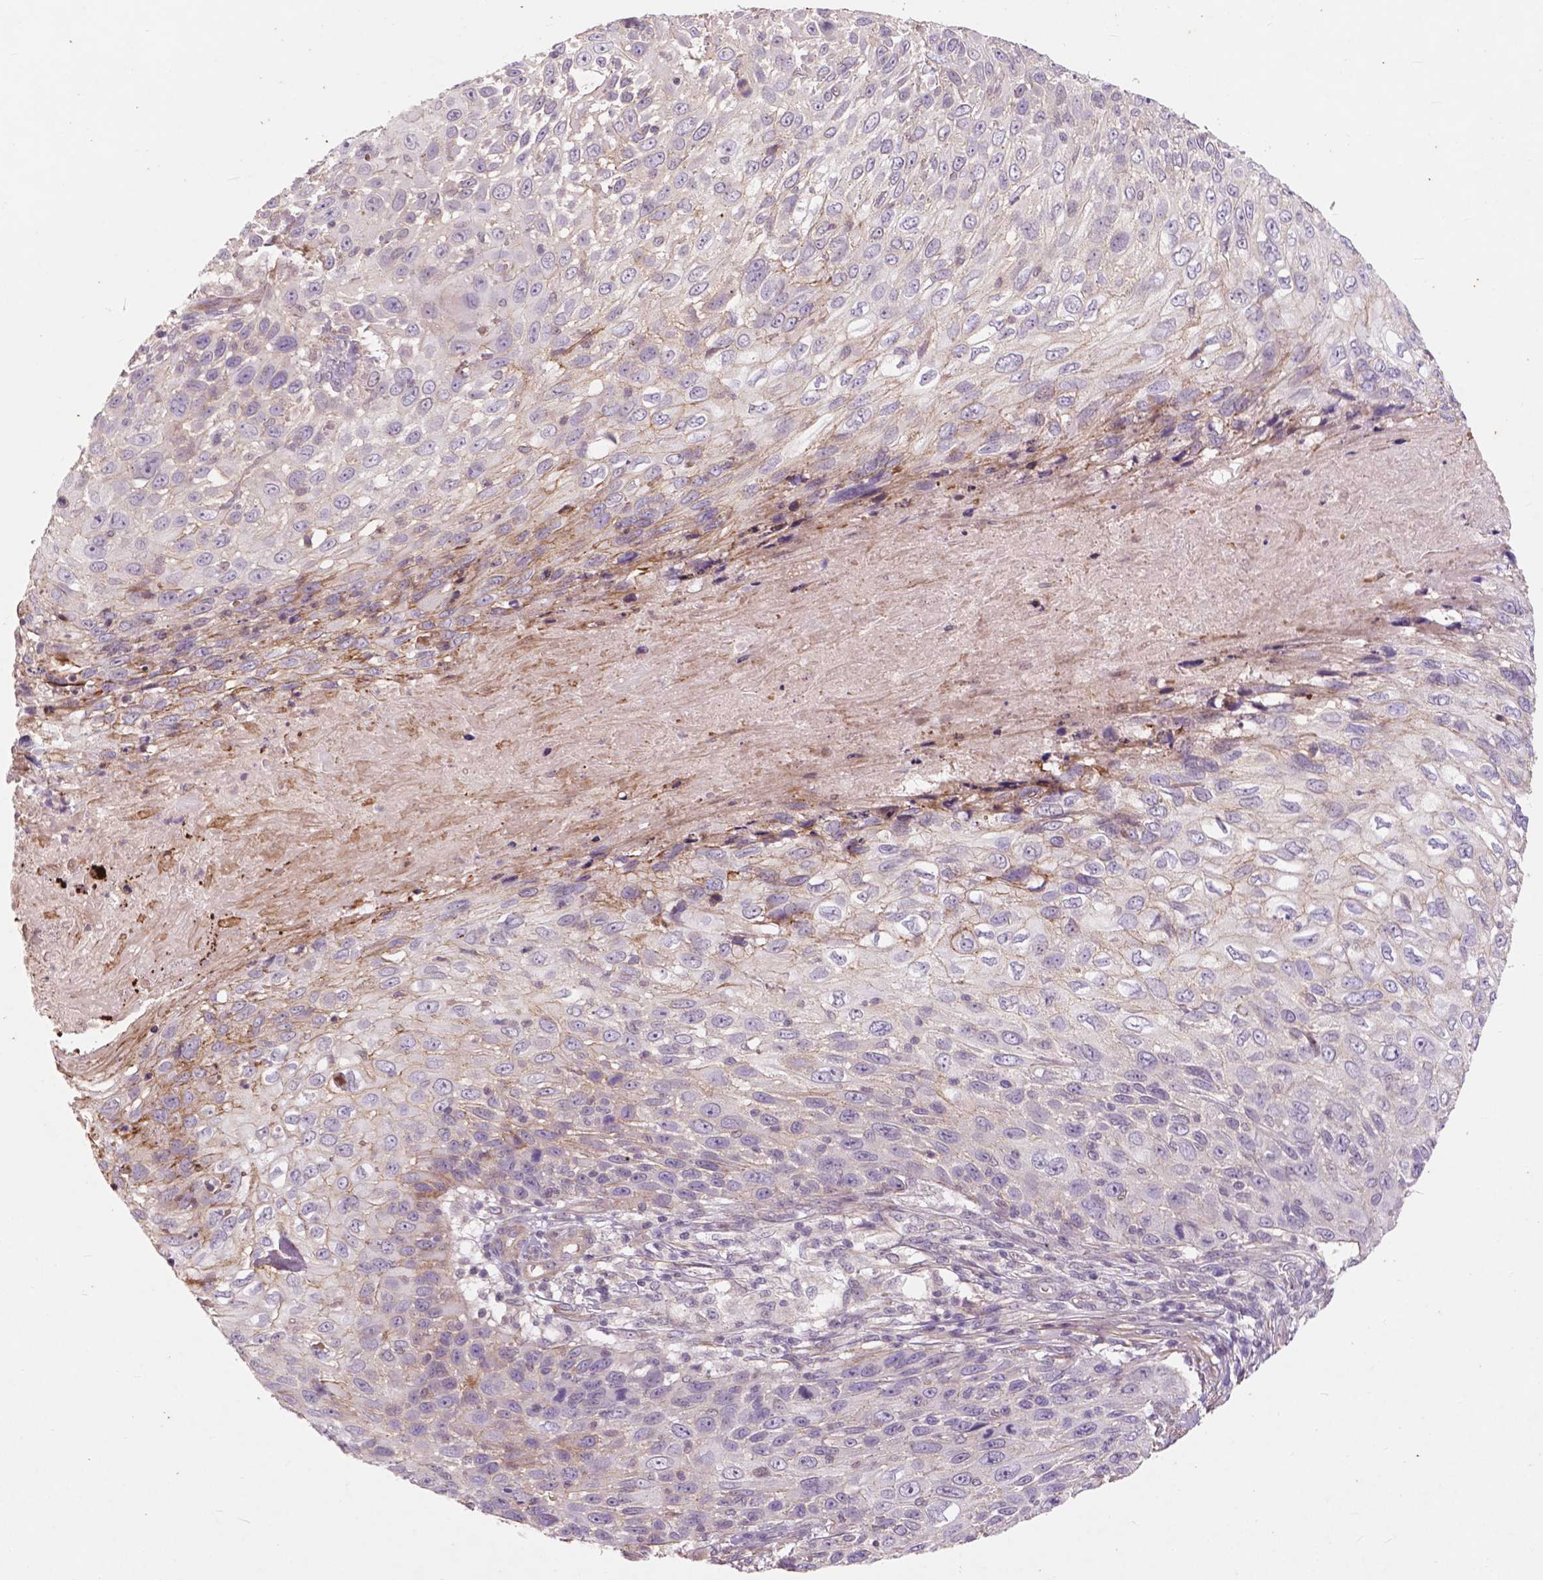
{"staining": {"intensity": "weak", "quantity": "<25%", "location": "cytoplasmic/membranous"}, "tissue": "skin cancer", "cell_type": "Tumor cells", "image_type": "cancer", "snomed": [{"axis": "morphology", "description": "Squamous cell carcinoma, NOS"}, {"axis": "topography", "description": "Skin"}], "caption": "Immunohistochemical staining of squamous cell carcinoma (skin) reveals no significant expression in tumor cells.", "gene": "RFPL4B", "patient": {"sex": "male", "age": 92}}